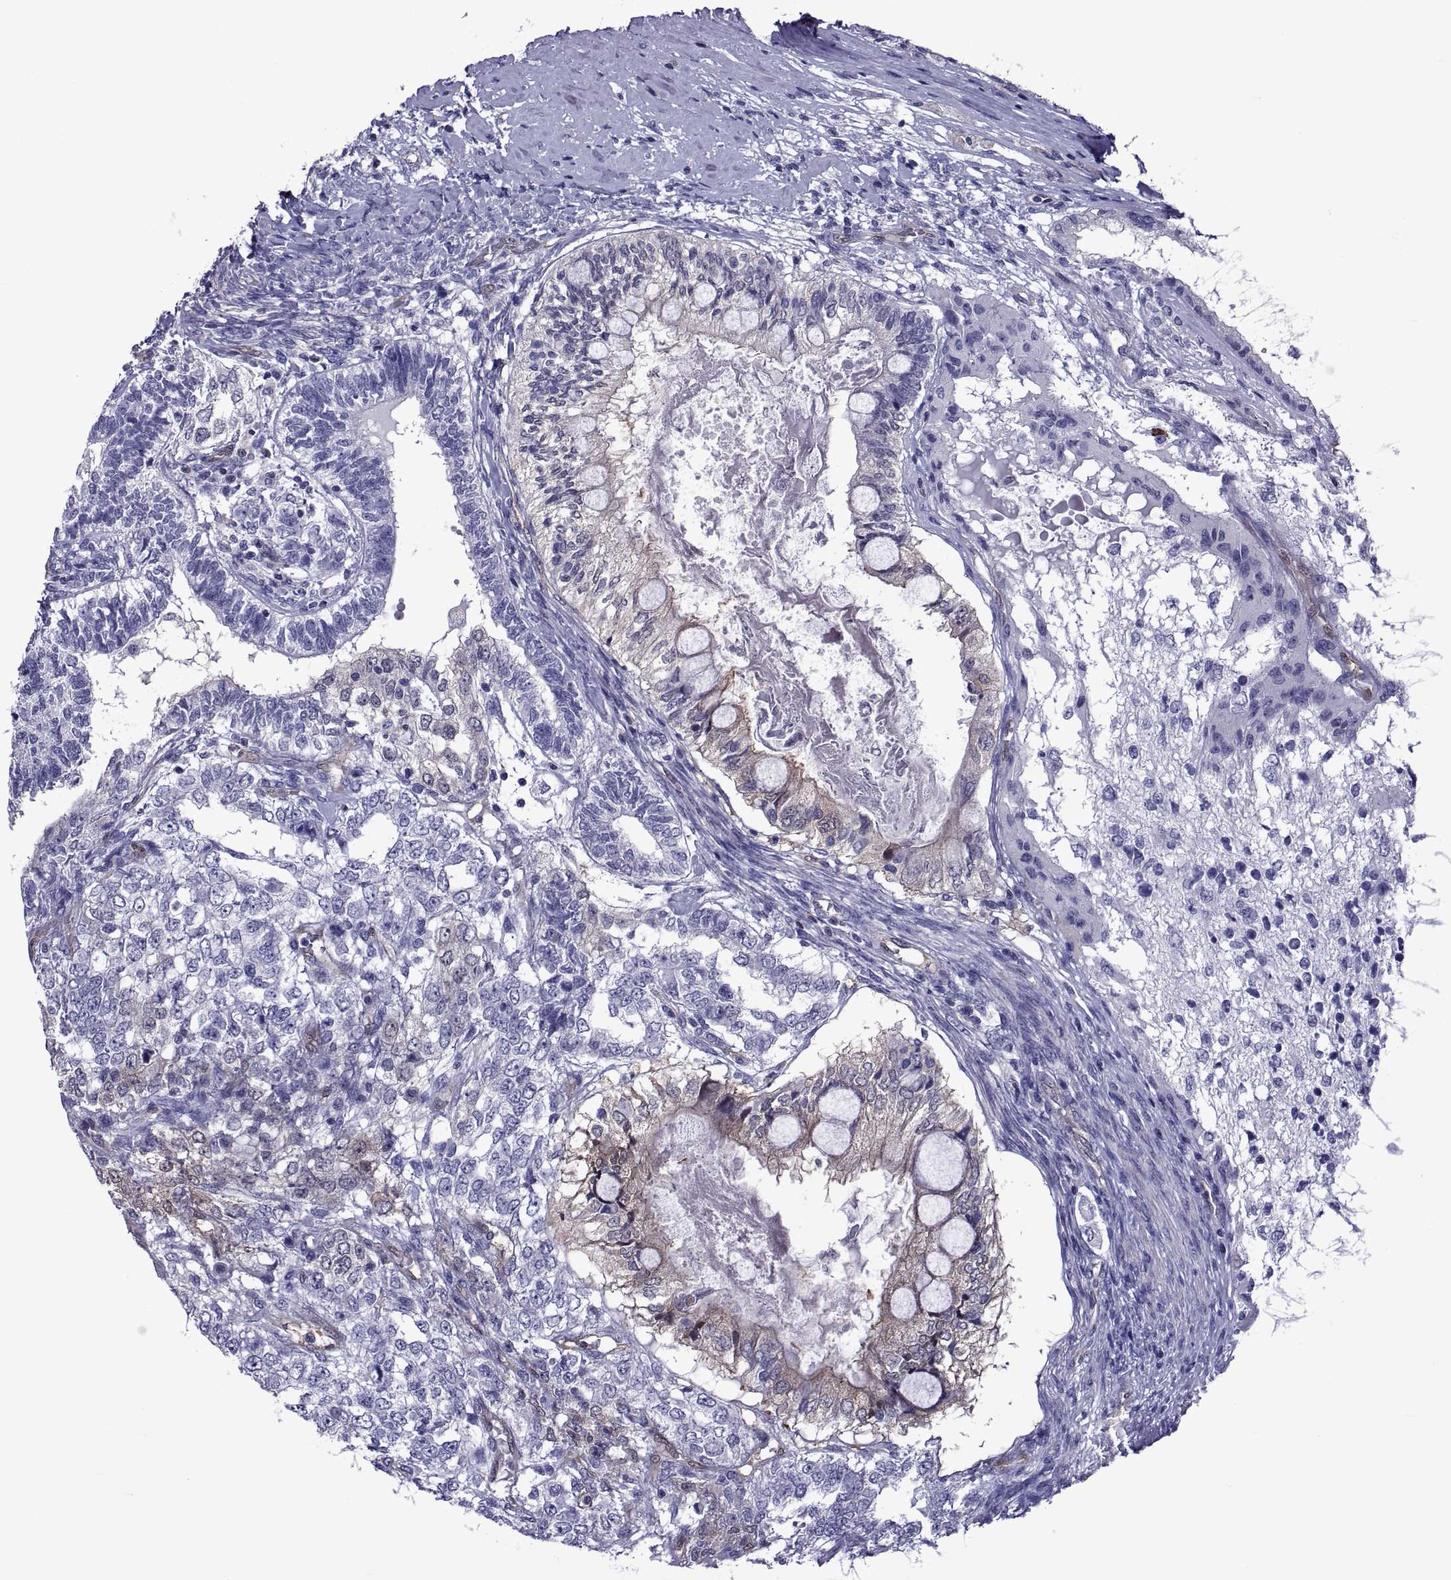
{"staining": {"intensity": "negative", "quantity": "none", "location": "none"}, "tissue": "testis cancer", "cell_type": "Tumor cells", "image_type": "cancer", "snomed": [{"axis": "morphology", "description": "Seminoma, NOS"}, {"axis": "morphology", "description": "Carcinoma, Embryonal, NOS"}, {"axis": "topography", "description": "Testis"}], "caption": "A high-resolution photomicrograph shows IHC staining of testis cancer, which reveals no significant staining in tumor cells.", "gene": "LCN9", "patient": {"sex": "male", "age": 41}}